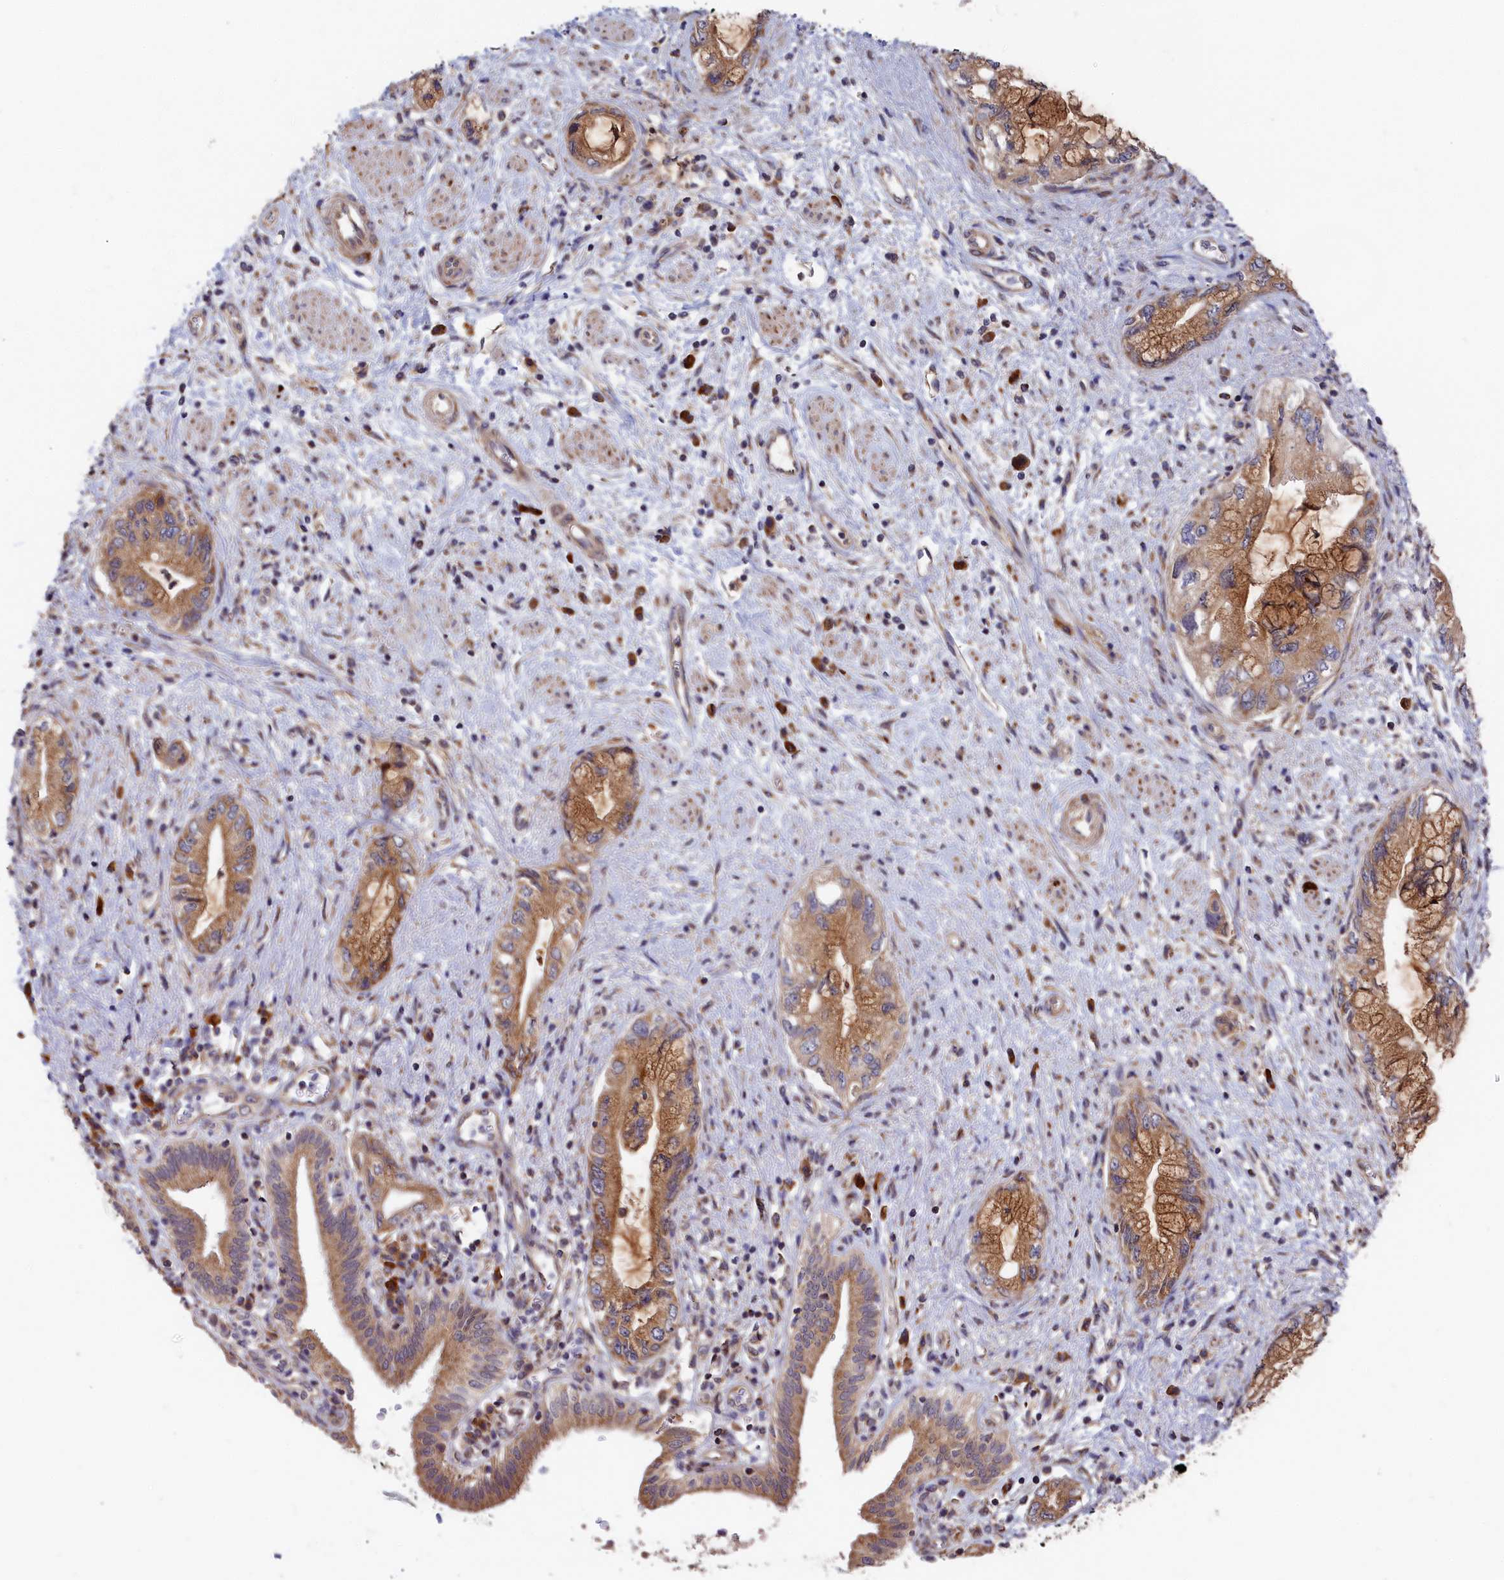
{"staining": {"intensity": "moderate", "quantity": ">75%", "location": "cytoplasmic/membranous"}, "tissue": "pancreatic cancer", "cell_type": "Tumor cells", "image_type": "cancer", "snomed": [{"axis": "morphology", "description": "Adenocarcinoma, NOS"}, {"axis": "topography", "description": "Pancreas"}], "caption": "Immunohistochemistry (IHC) histopathology image of human pancreatic cancer stained for a protein (brown), which reveals medium levels of moderate cytoplasmic/membranous expression in approximately >75% of tumor cells.", "gene": "CEP44", "patient": {"sex": "female", "age": 73}}